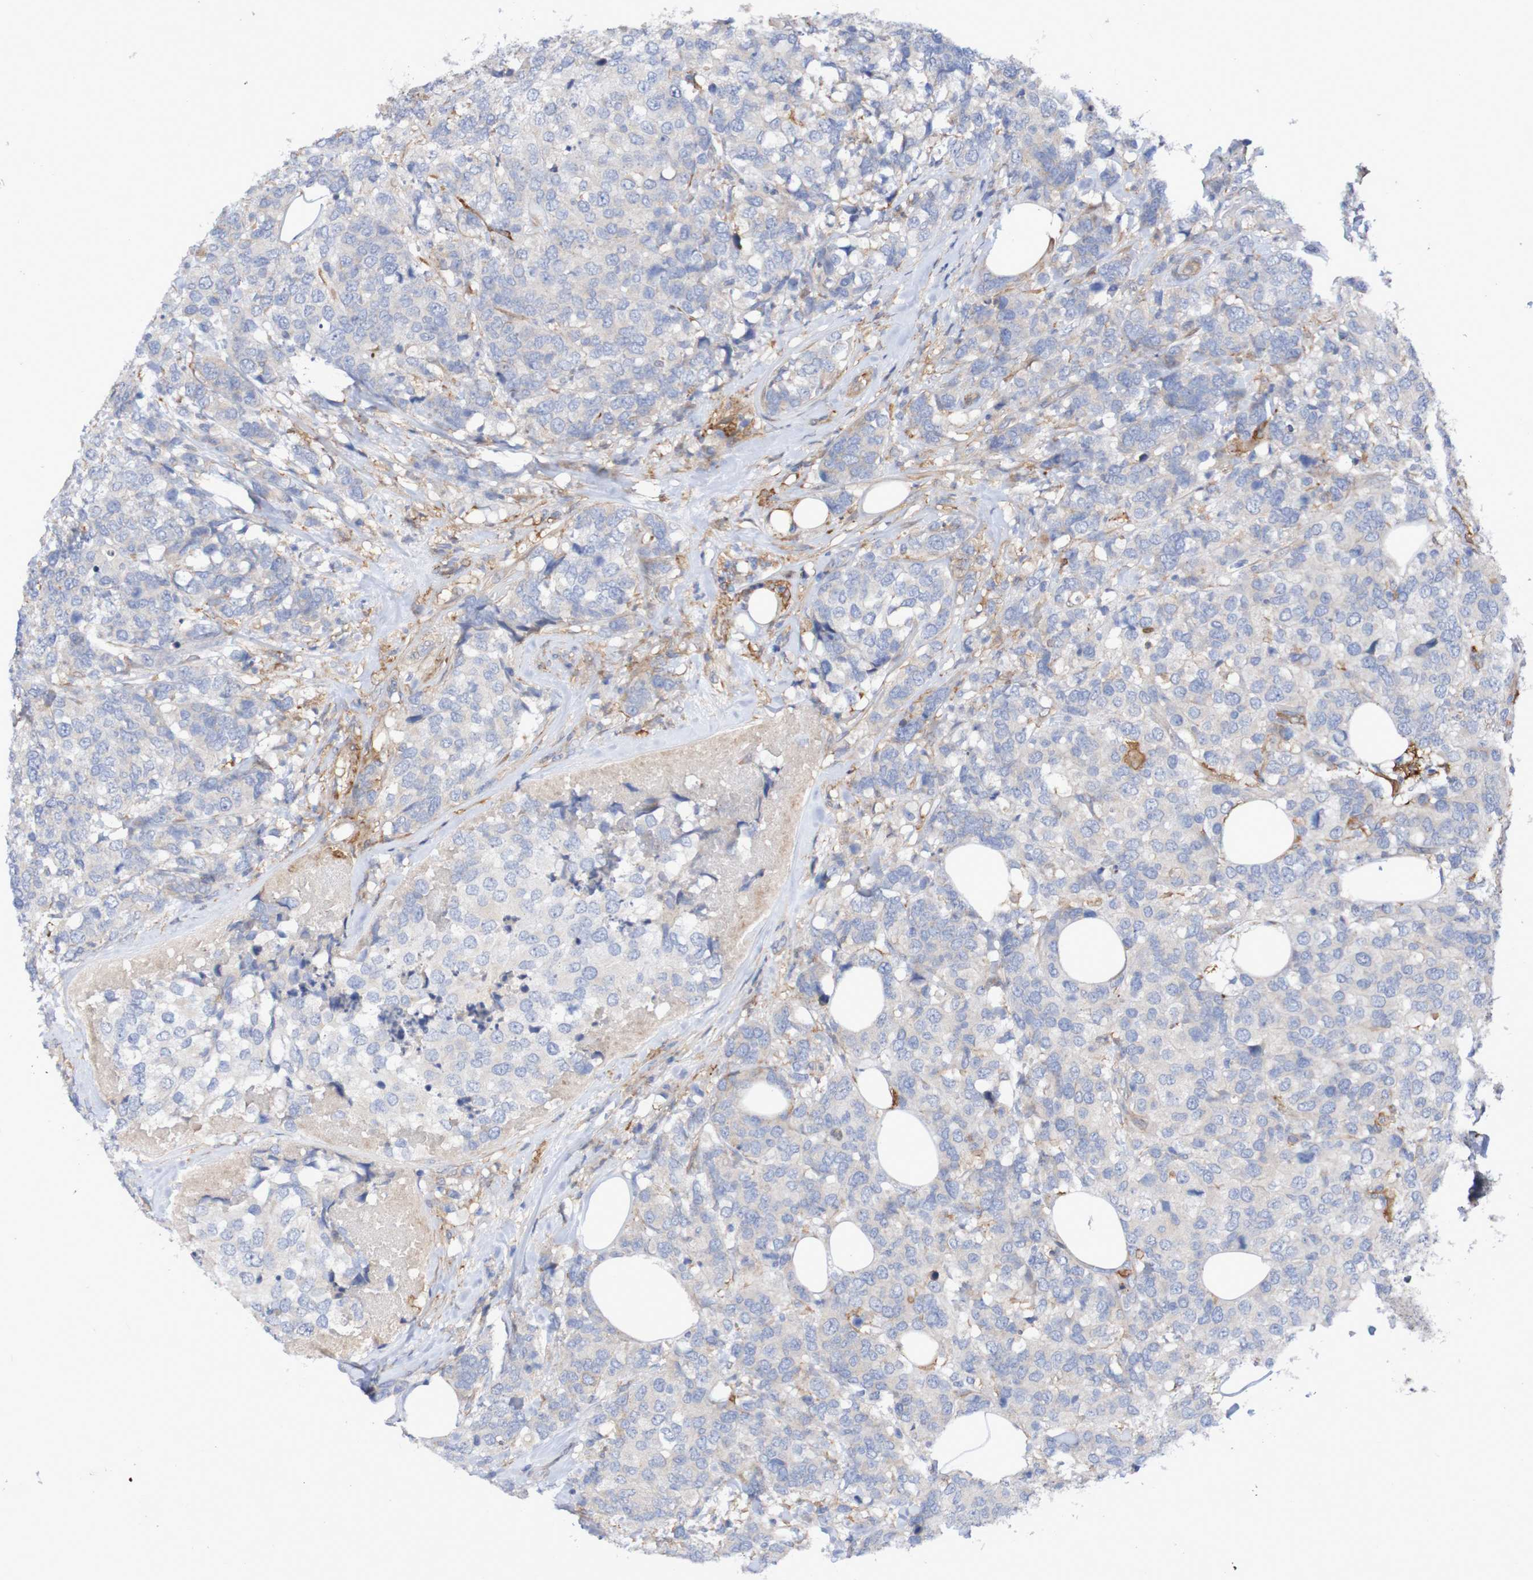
{"staining": {"intensity": "moderate", "quantity": "<25%", "location": "cytoplasmic/membranous"}, "tissue": "breast cancer", "cell_type": "Tumor cells", "image_type": "cancer", "snomed": [{"axis": "morphology", "description": "Lobular carcinoma"}, {"axis": "topography", "description": "Breast"}], "caption": "This is a histology image of immunohistochemistry (IHC) staining of lobular carcinoma (breast), which shows moderate positivity in the cytoplasmic/membranous of tumor cells.", "gene": "SCRG1", "patient": {"sex": "female", "age": 59}}